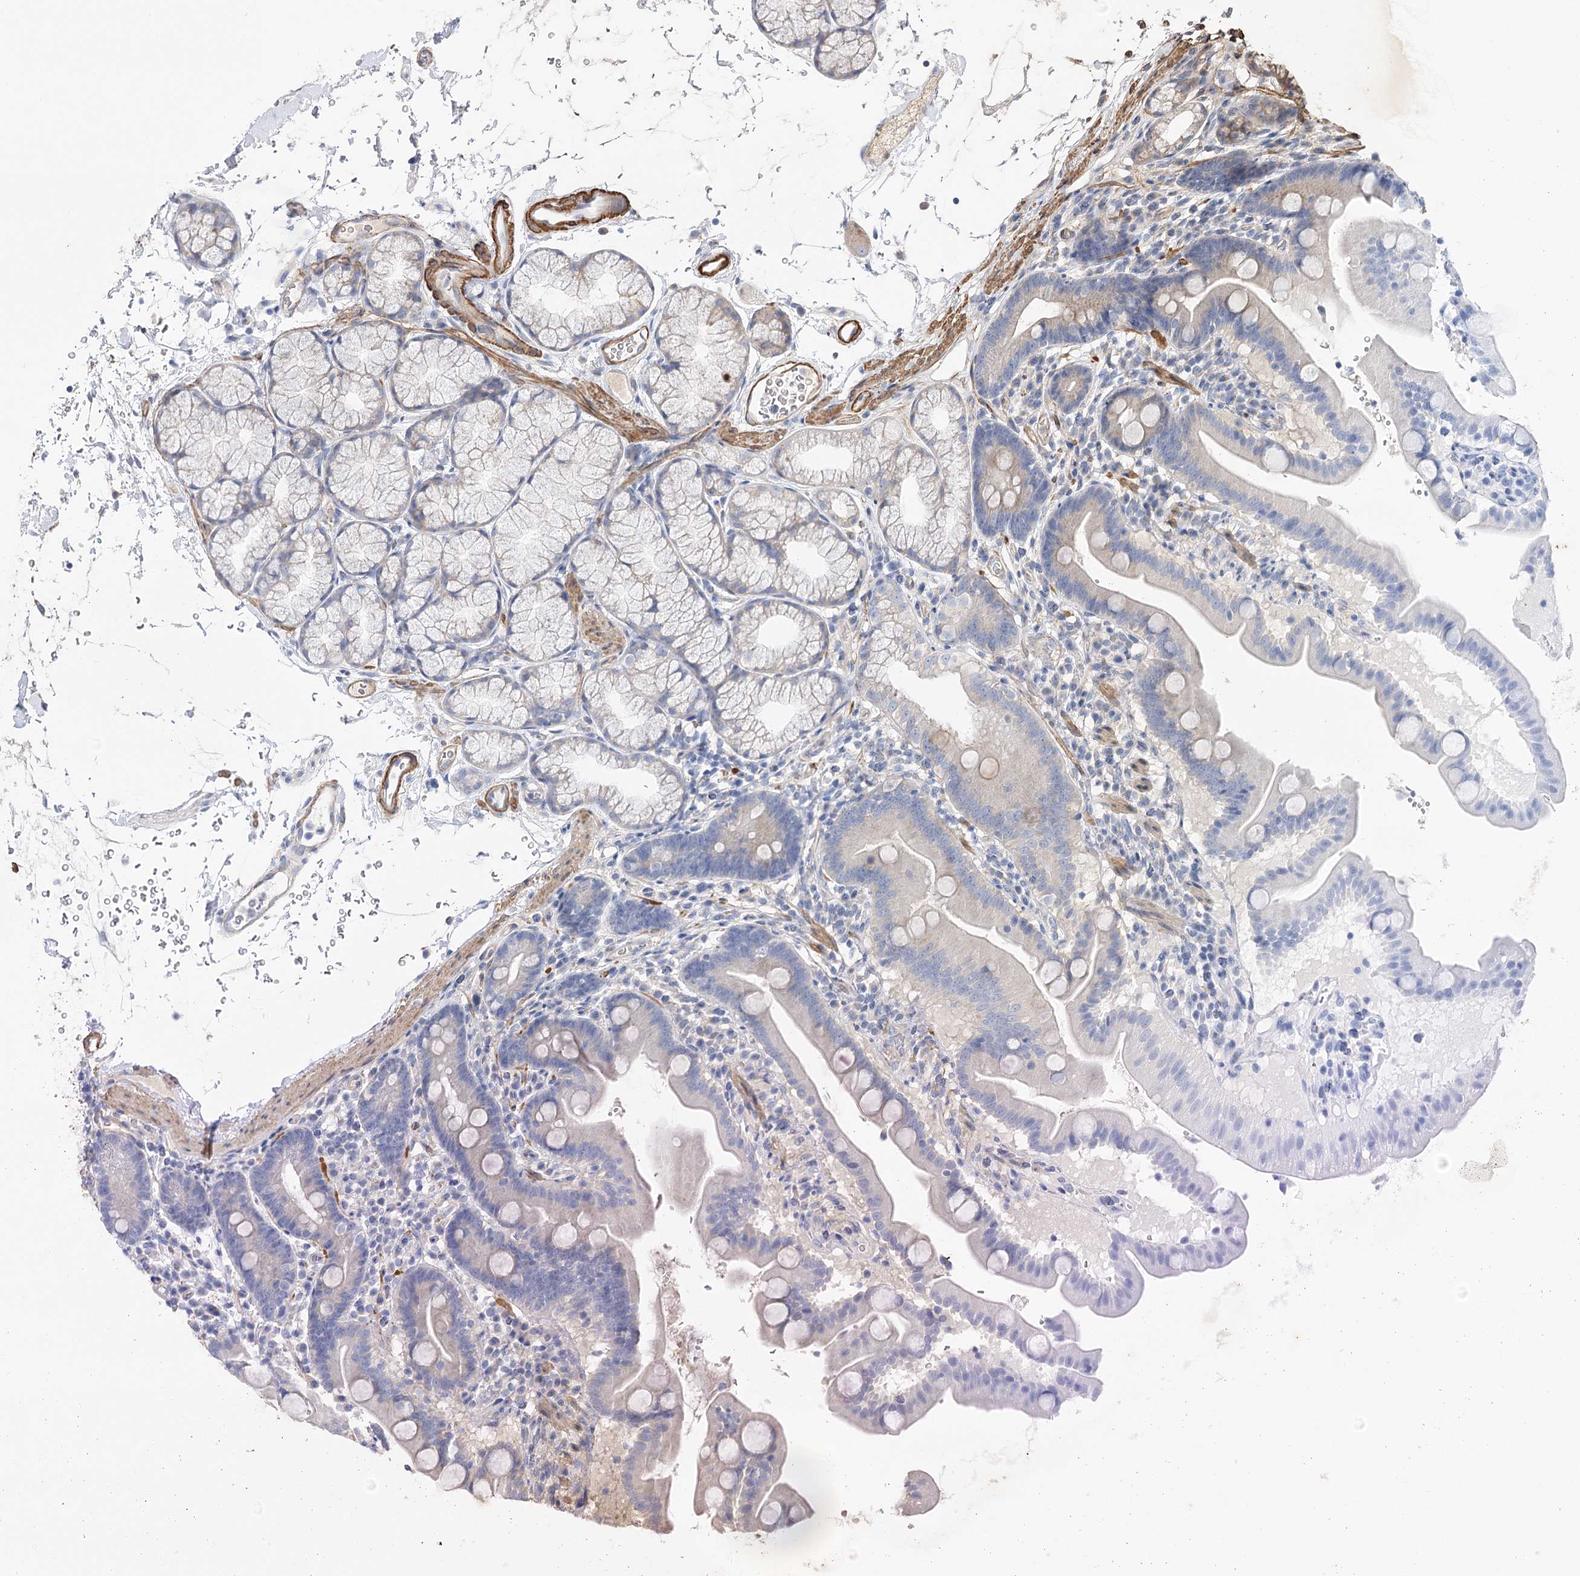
{"staining": {"intensity": "negative", "quantity": "none", "location": "none"}, "tissue": "duodenum", "cell_type": "Glandular cells", "image_type": "normal", "snomed": [{"axis": "morphology", "description": "Normal tissue, NOS"}, {"axis": "topography", "description": "Duodenum"}], "caption": "DAB immunohistochemical staining of normal human duodenum shows no significant positivity in glandular cells.", "gene": "WASHC3", "patient": {"sex": "male", "age": 54}}